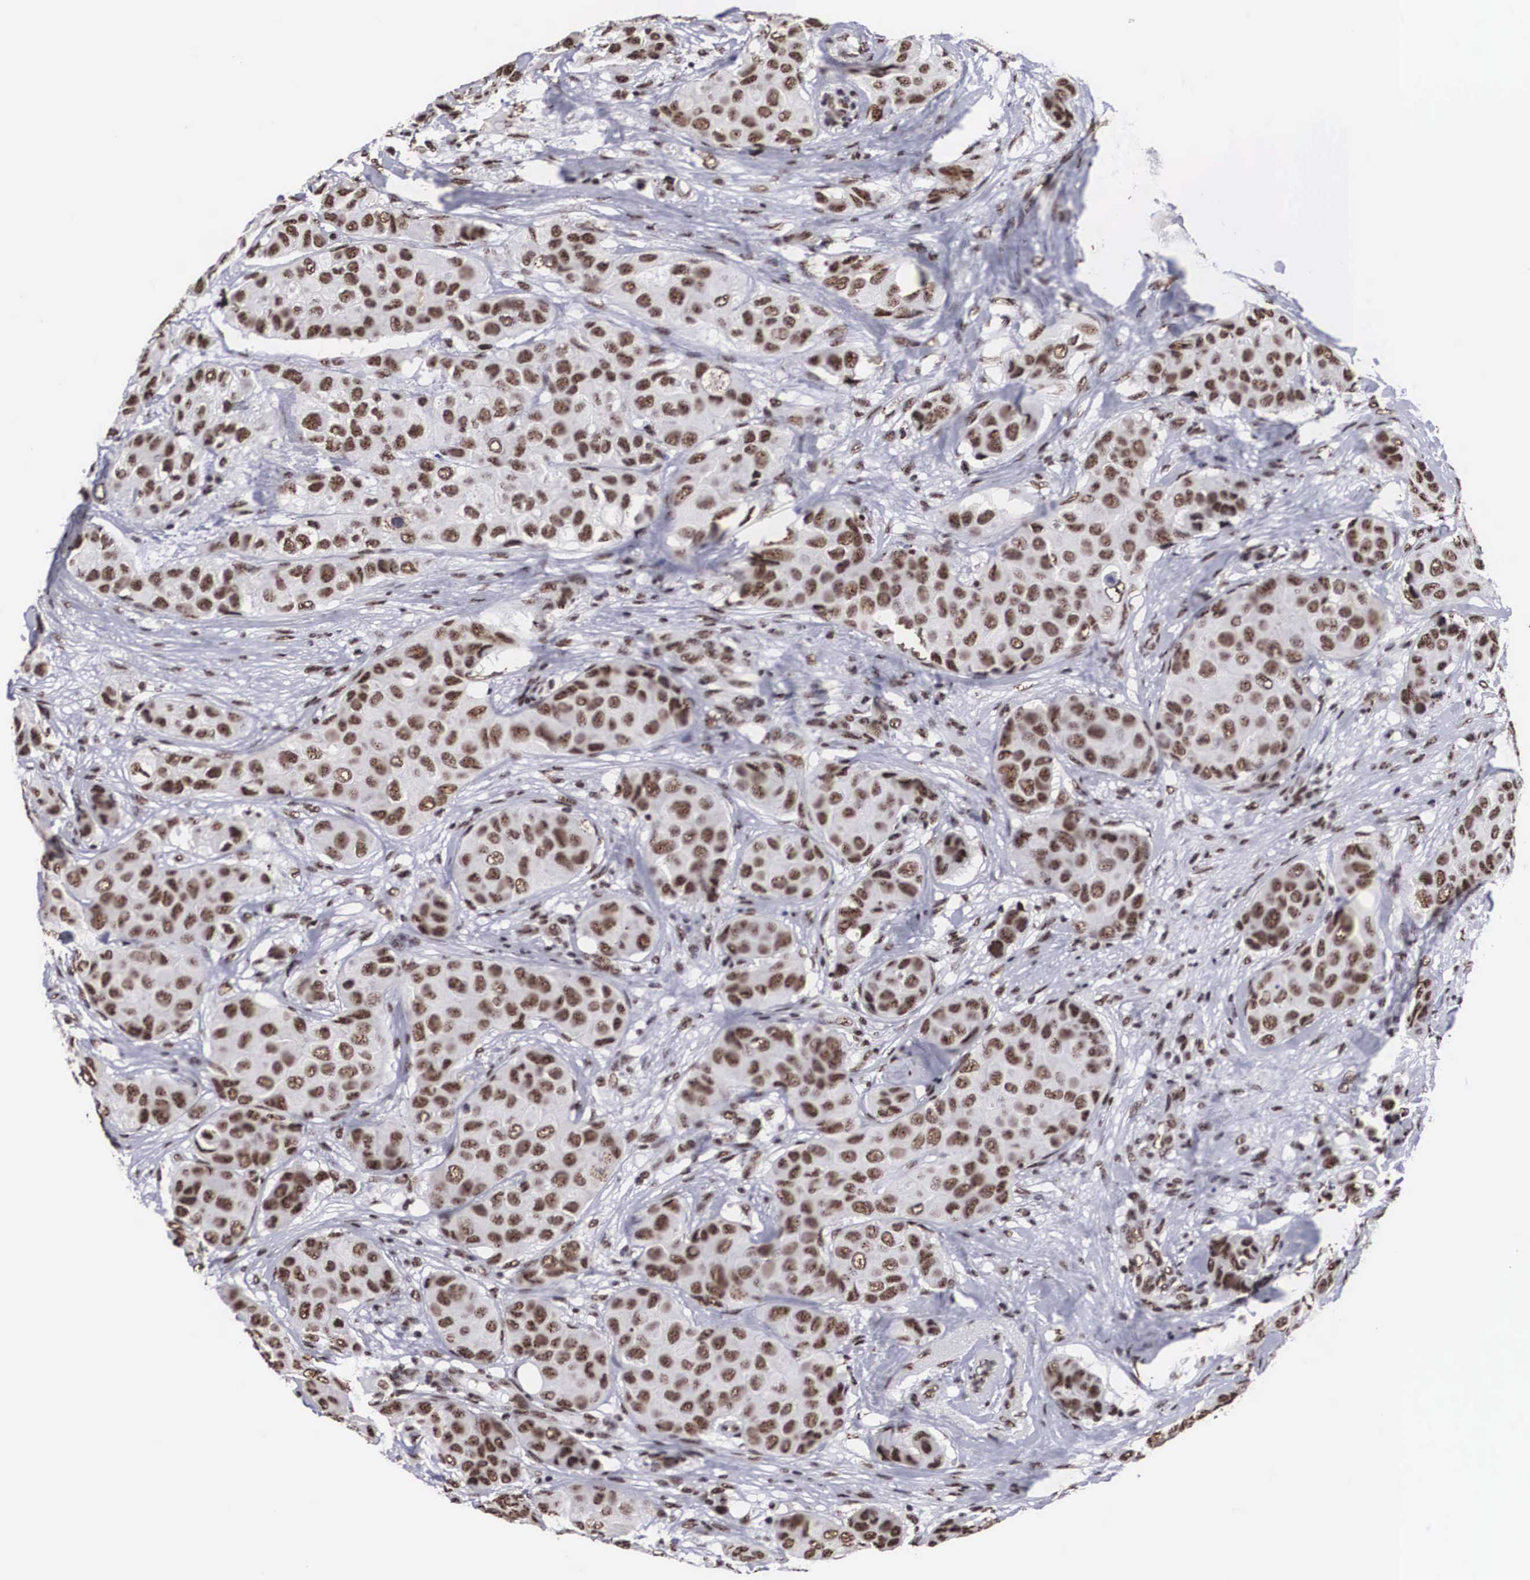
{"staining": {"intensity": "moderate", "quantity": ">75%", "location": "nuclear"}, "tissue": "breast cancer", "cell_type": "Tumor cells", "image_type": "cancer", "snomed": [{"axis": "morphology", "description": "Duct carcinoma"}, {"axis": "topography", "description": "Breast"}], "caption": "IHC of breast cancer displays medium levels of moderate nuclear expression in approximately >75% of tumor cells.", "gene": "ACIN1", "patient": {"sex": "female", "age": 68}}